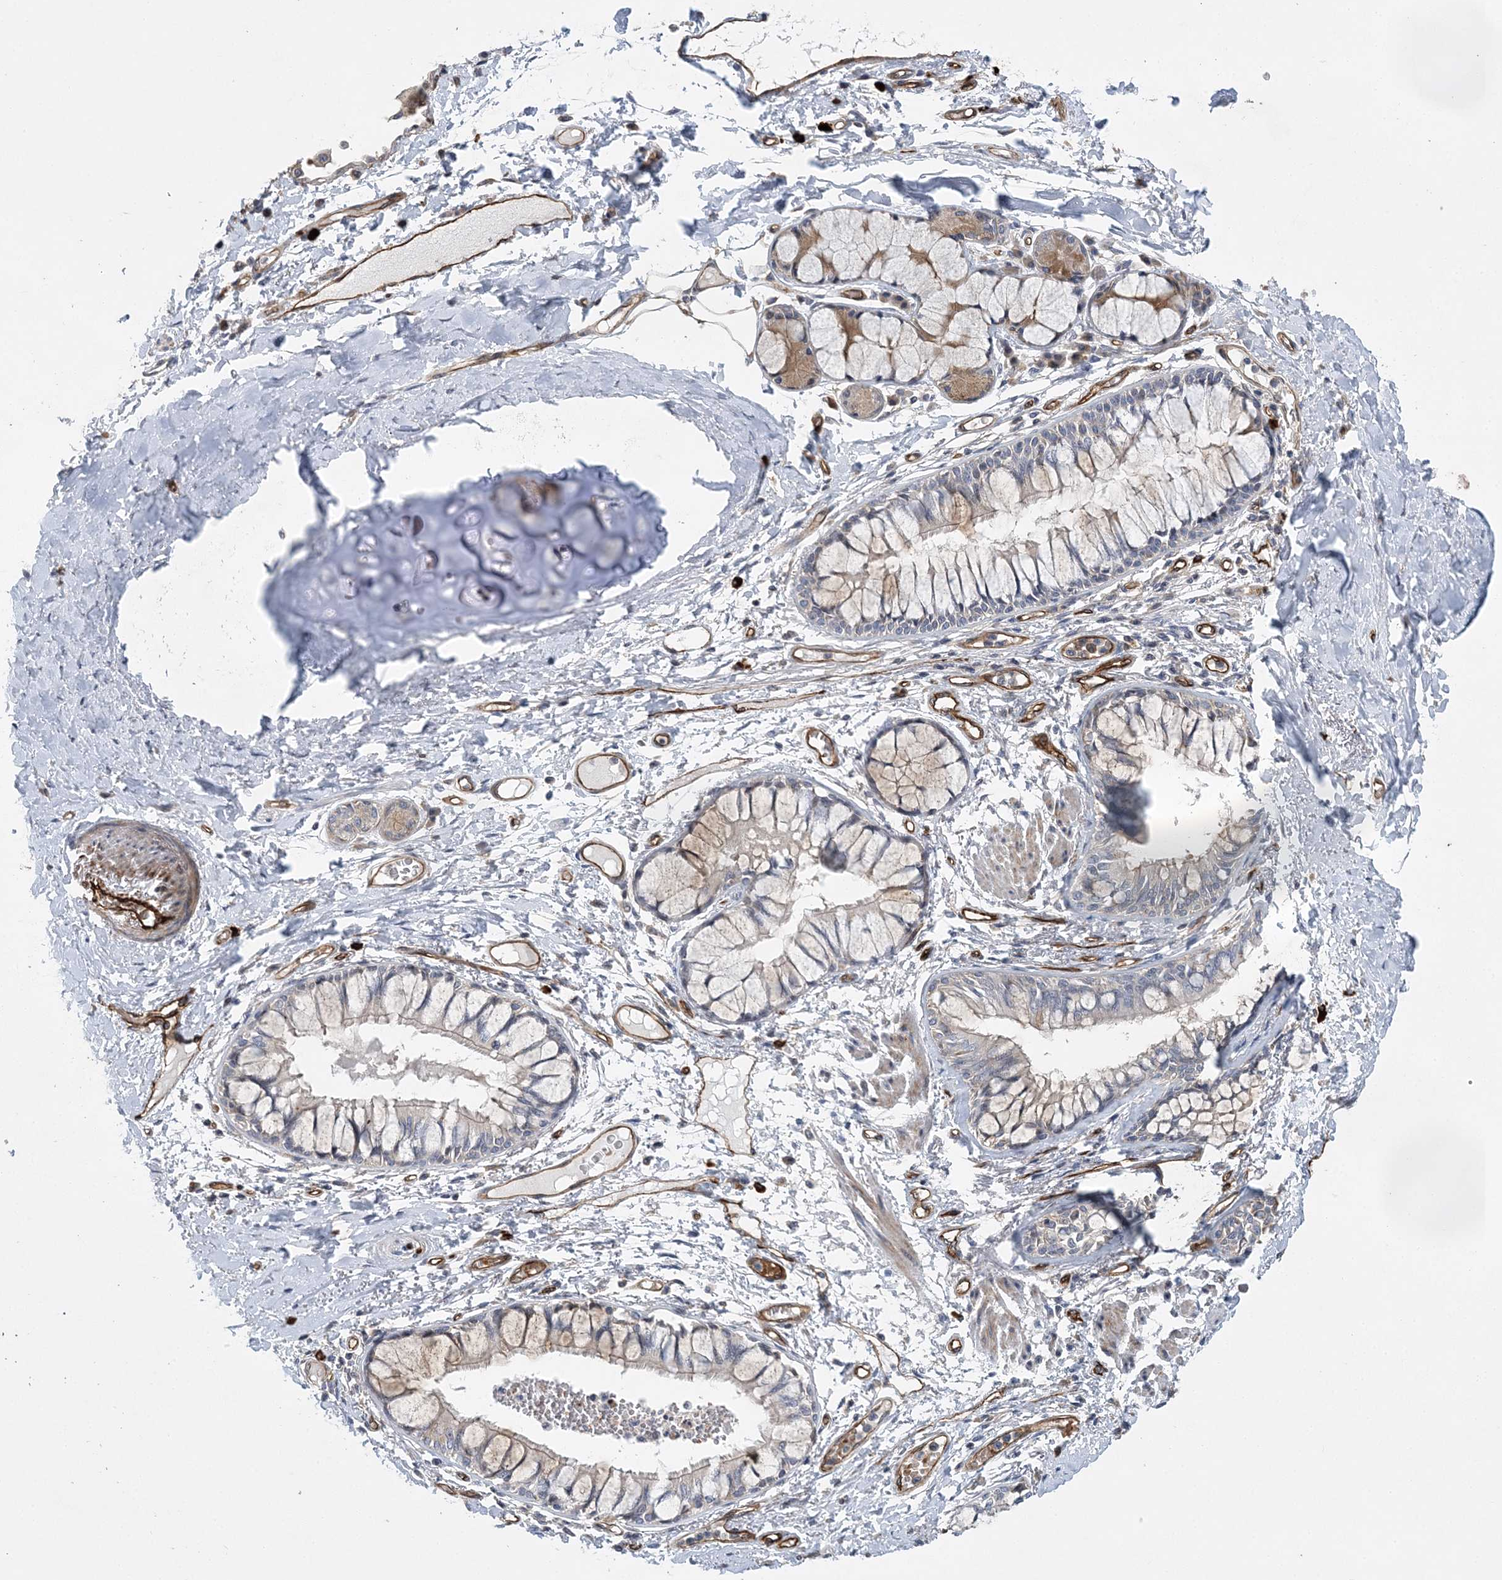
{"staining": {"intensity": "negative", "quantity": "none", "location": "none"}, "tissue": "adipose tissue", "cell_type": "Adipocytes", "image_type": "normal", "snomed": [{"axis": "morphology", "description": "Normal tissue, NOS"}, {"axis": "topography", "description": "Cartilage tissue"}, {"axis": "topography", "description": "Bronchus"}, {"axis": "topography", "description": "Lung"}, {"axis": "topography", "description": "Peripheral nerve tissue"}], "caption": "Adipose tissue was stained to show a protein in brown. There is no significant positivity in adipocytes. (DAB (3,3'-diaminobenzidine) immunohistochemistry visualized using brightfield microscopy, high magnification).", "gene": "CALN1", "patient": {"sex": "female", "age": 49}}